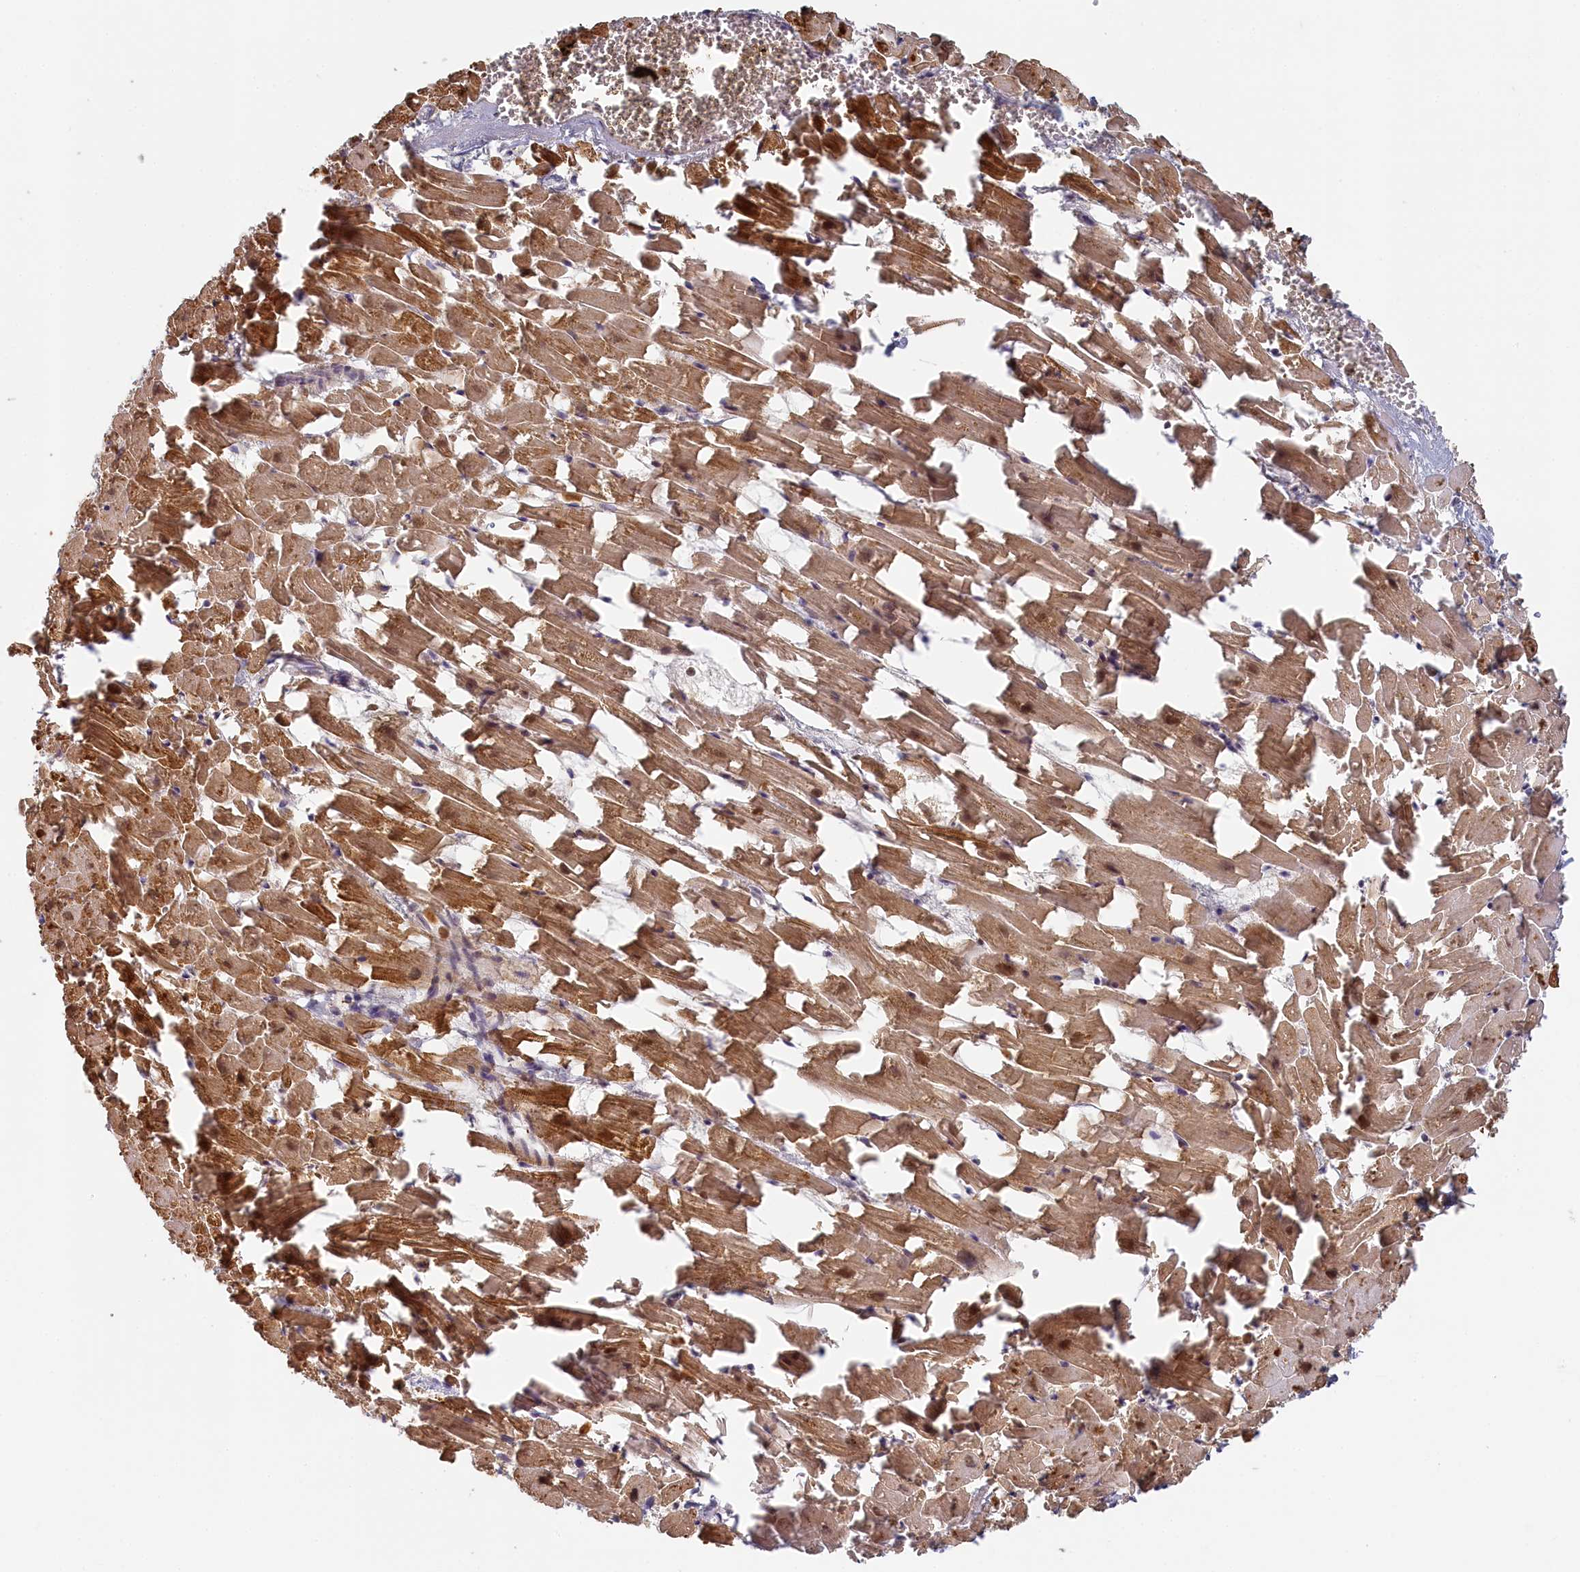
{"staining": {"intensity": "moderate", "quantity": ">75%", "location": "cytoplasmic/membranous"}, "tissue": "heart muscle", "cell_type": "Cardiomyocytes", "image_type": "normal", "snomed": [{"axis": "morphology", "description": "Normal tissue, NOS"}, {"axis": "topography", "description": "Heart"}], "caption": "Immunohistochemical staining of unremarkable heart muscle shows moderate cytoplasmic/membranous protein staining in approximately >75% of cardiomyocytes. The staining was performed using DAB to visualize the protein expression in brown, while the nuclei were stained in blue with hematoxylin (Magnification: 20x).", "gene": "STX16", "patient": {"sex": "female", "age": 64}}